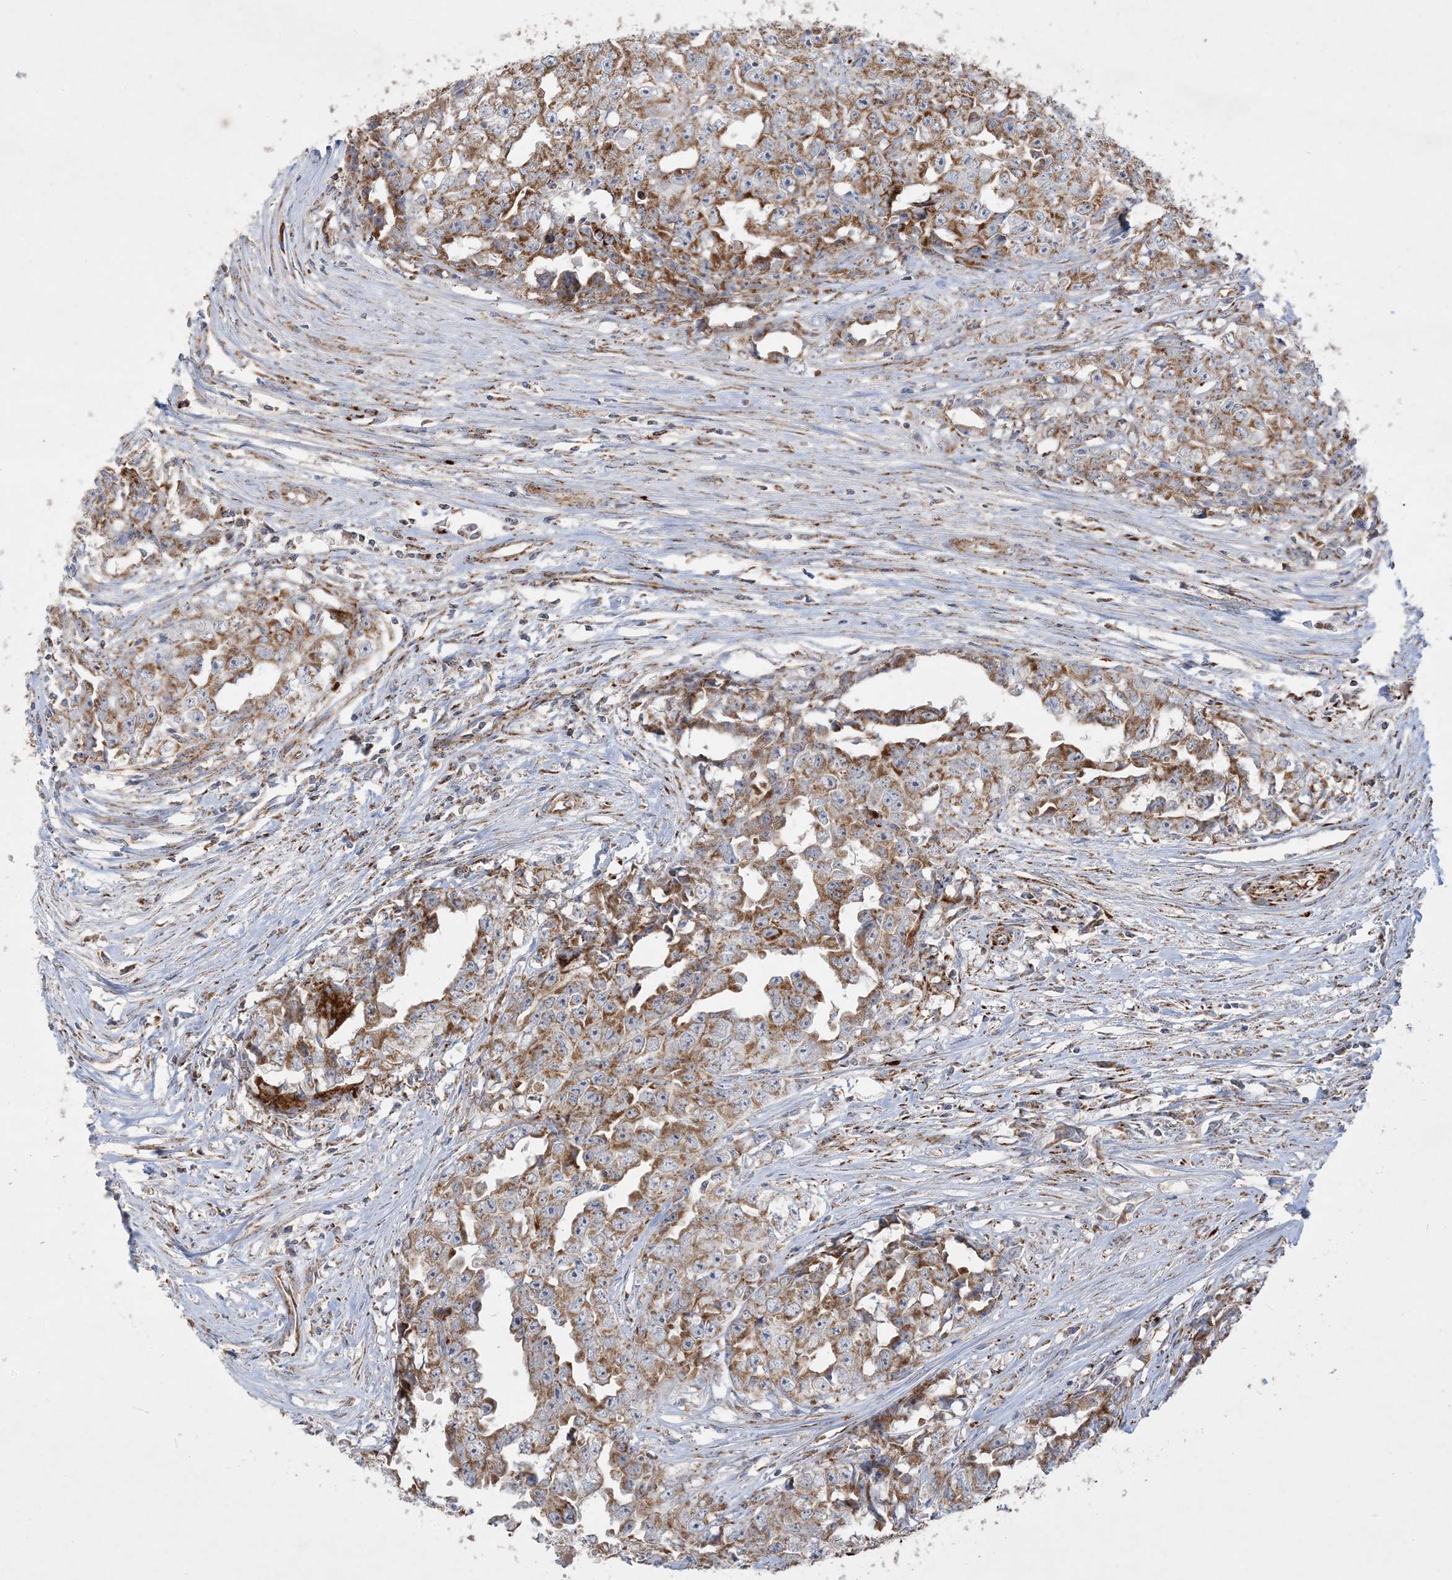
{"staining": {"intensity": "moderate", "quantity": ">75%", "location": "cytoplasmic/membranous"}, "tissue": "testis cancer", "cell_type": "Tumor cells", "image_type": "cancer", "snomed": [{"axis": "morphology", "description": "Seminoma, NOS"}, {"axis": "morphology", "description": "Carcinoma, Embryonal, NOS"}, {"axis": "topography", "description": "Testis"}], "caption": "There is medium levels of moderate cytoplasmic/membranous expression in tumor cells of testis cancer (embryonal carcinoma), as demonstrated by immunohistochemical staining (brown color).", "gene": "NDUFAF3", "patient": {"sex": "male", "age": 43}}